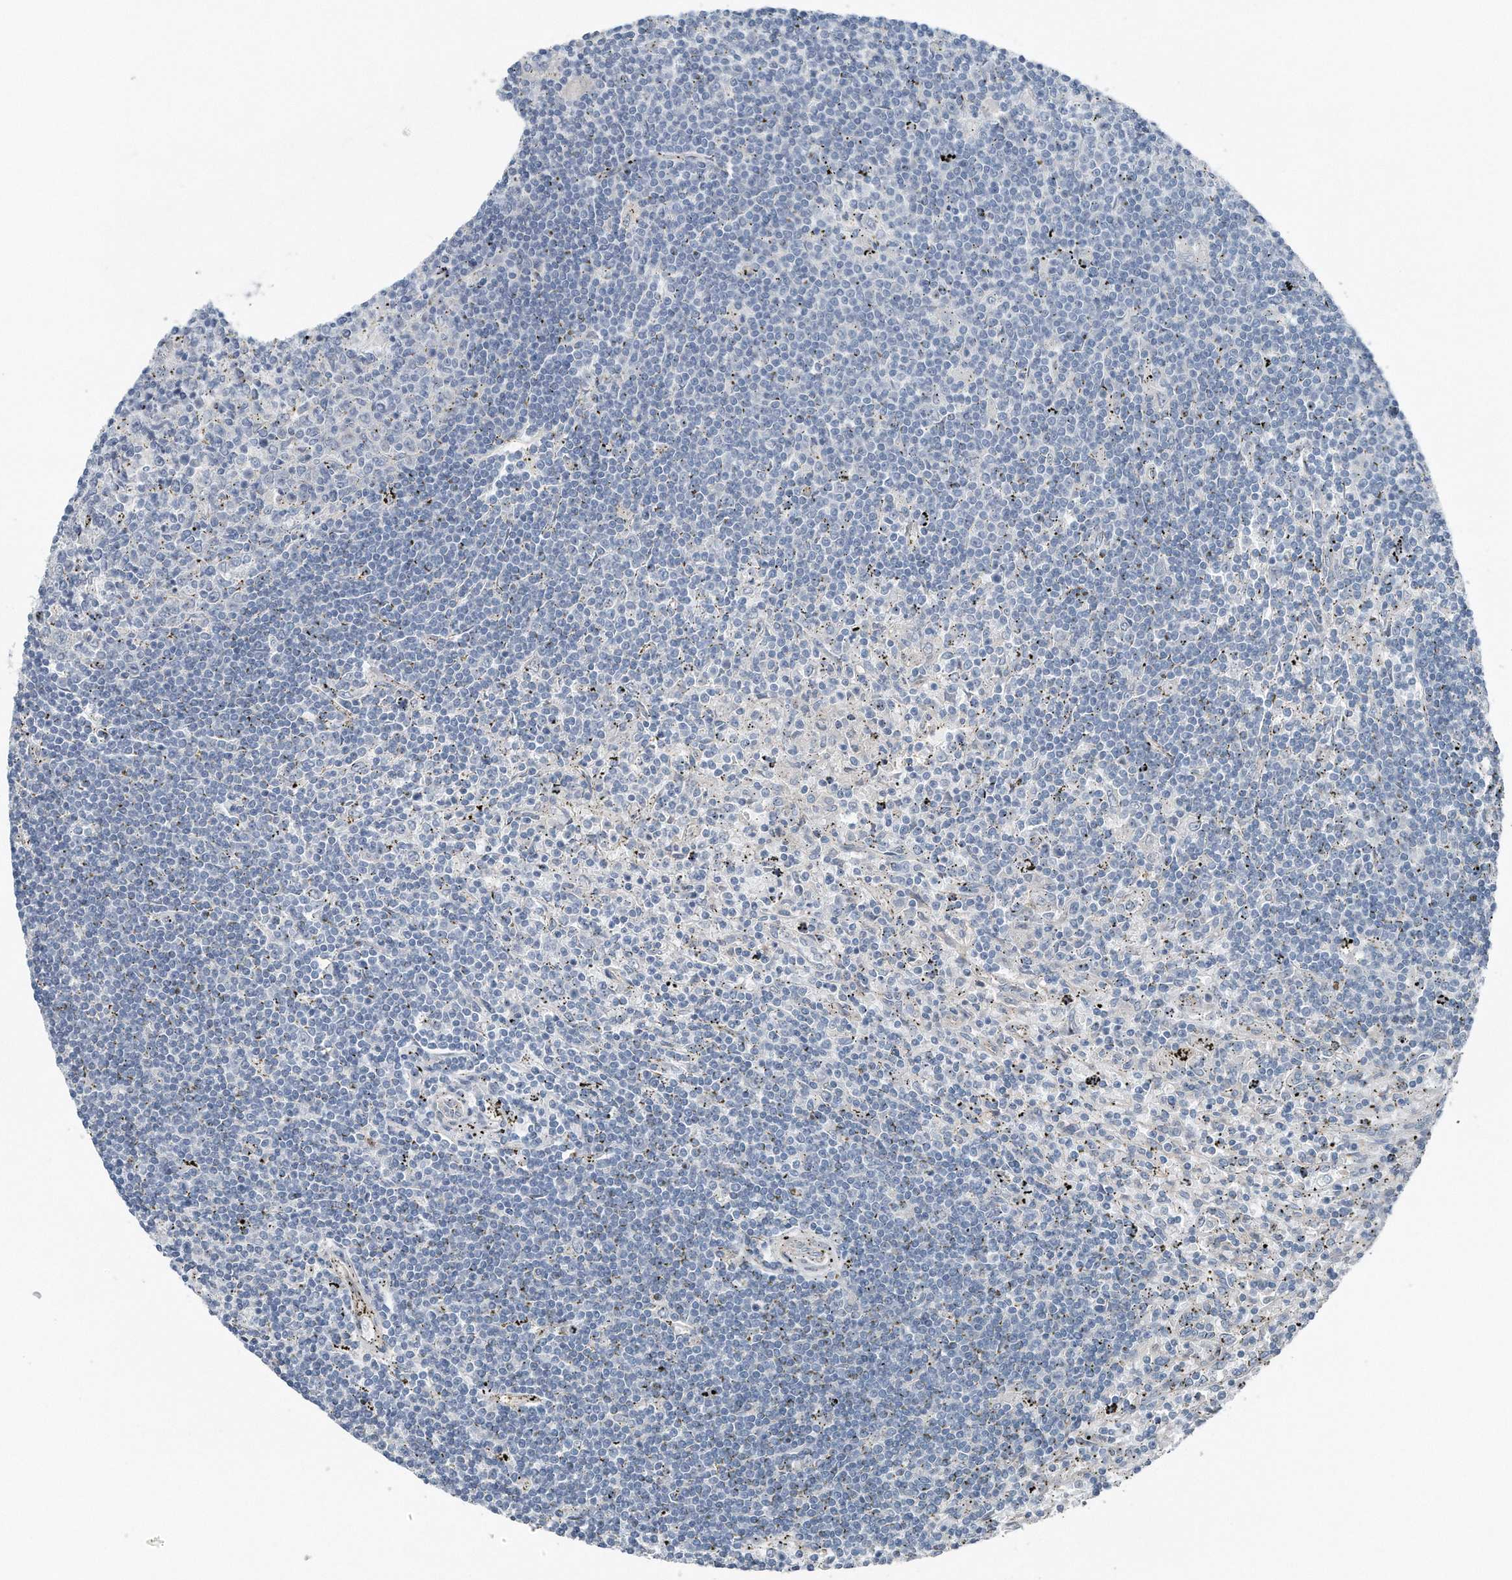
{"staining": {"intensity": "negative", "quantity": "none", "location": "none"}, "tissue": "lymphoma", "cell_type": "Tumor cells", "image_type": "cancer", "snomed": [{"axis": "morphology", "description": "Malignant lymphoma, non-Hodgkin's type, Low grade"}, {"axis": "topography", "description": "Spleen"}], "caption": "Immunohistochemical staining of lymphoma demonstrates no significant staining in tumor cells. (DAB (3,3'-diaminobenzidine) immunohistochemistry (IHC), high magnification).", "gene": "YRDC", "patient": {"sex": "male", "age": 76}}